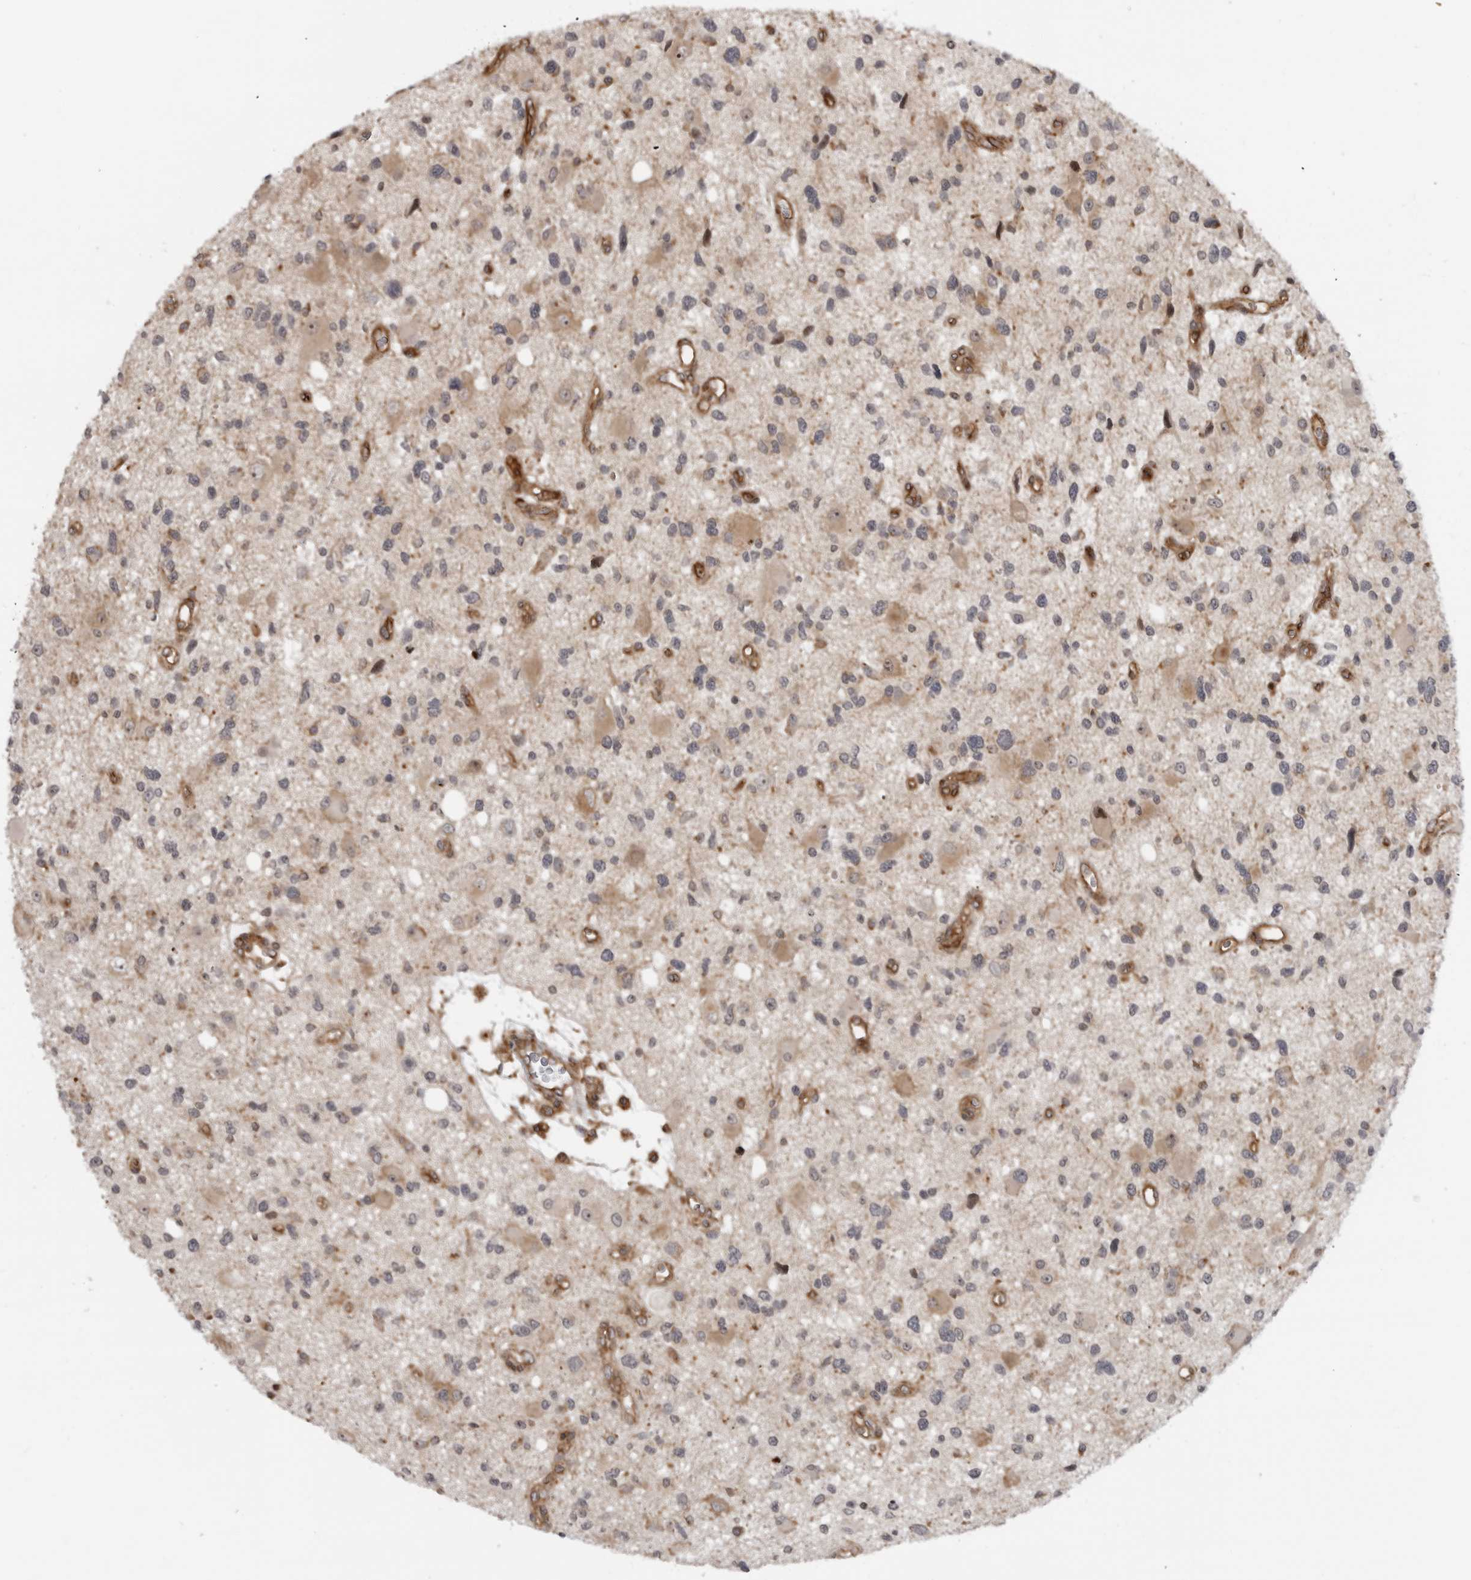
{"staining": {"intensity": "weak", "quantity": "<25%", "location": "cytoplasmic/membranous"}, "tissue": "glioma", "cell_type": "Tumor cells", "image_type": "cancer", "snomed": [{"axis": "morphology", "description": "Glioma, malignant, High grade"}, {"axis": "topography", "description": "Brain"}], "caption": "Immunohistochemistry (IHC) micrograph of human glioma stained for a protein (brown), which displays no expression in tumor cells. (DAB immunohistochemistry, high magnification).", "gene": "ABL1", "patient": {"sex": "male", "age": 33}}